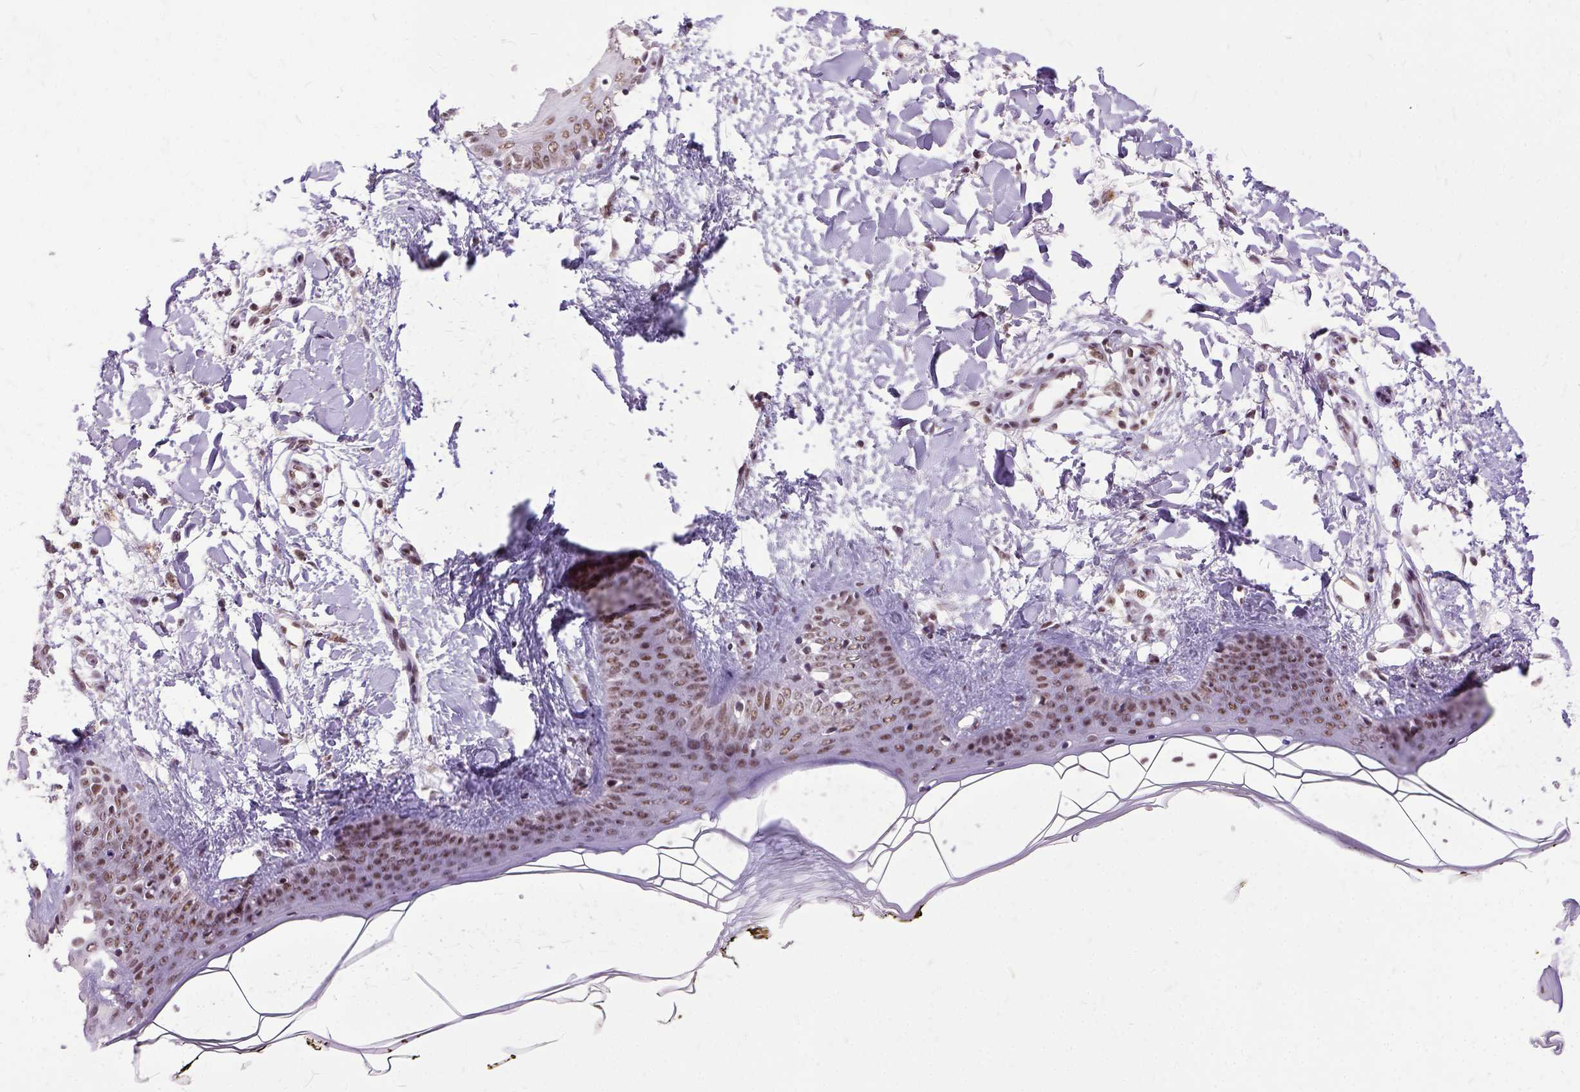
{"staining": {"intensity": "moderate", "quantity": ">75%", "location": "nuclear"}, "tissue": "skin", "cell_type": "Fibroblasts", "image_type": "normal", "snomed": [{"axis": "morphology", "description": "Normal tissue, NOS"}, {"axis": "topography", "description": "Skin"}], "caption": "Approximately >75% of fibroblasts in benign skin exhibit moderate nuclear protein expression as visualized by brown immunohistochemical staining.", "gene": "SETD1A", "patient": {"sex": "female", "age": 34}}